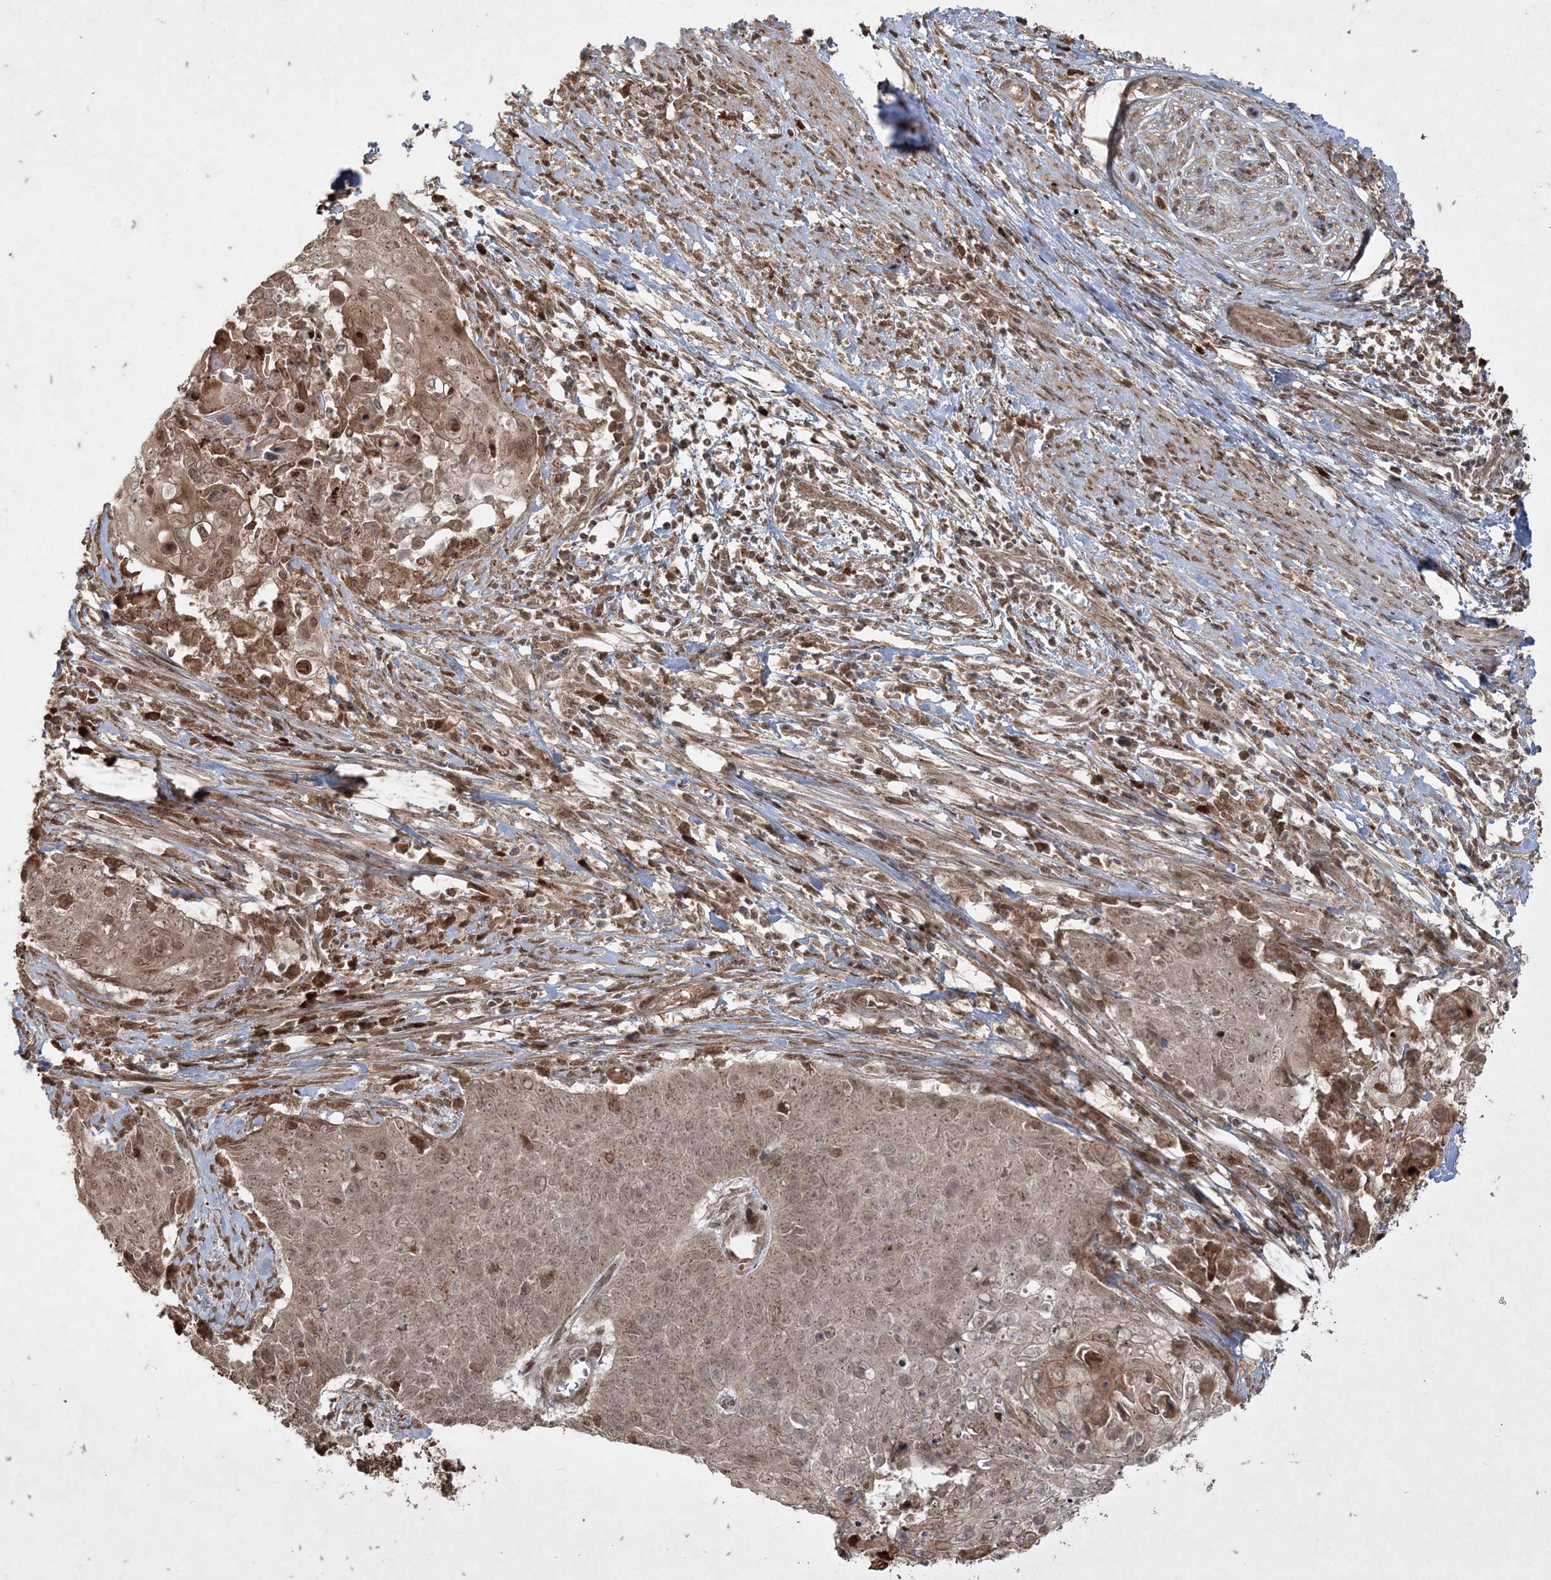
{"staining": {"intensity": "weak", "quantity": ">75%", "location": "cytoplasmic/membranous,nuclear"}, "tissue": "cervical cancer", "cell_type": "Tumor cells", "image_type": "cancer", "snomed": [{"axis": "morphology", "description": "Squamous cell carcinoma, NOS"}, {"axis": "topography", "description": "Cervix"}], "caption": "Tumor cells exhibit weak cytoplasmic/membranous and nuclear expression in approximately >75% of cells in cervical cancer.", "gene": "RRAS", "patient": {"sex": "female", "age": 39}}